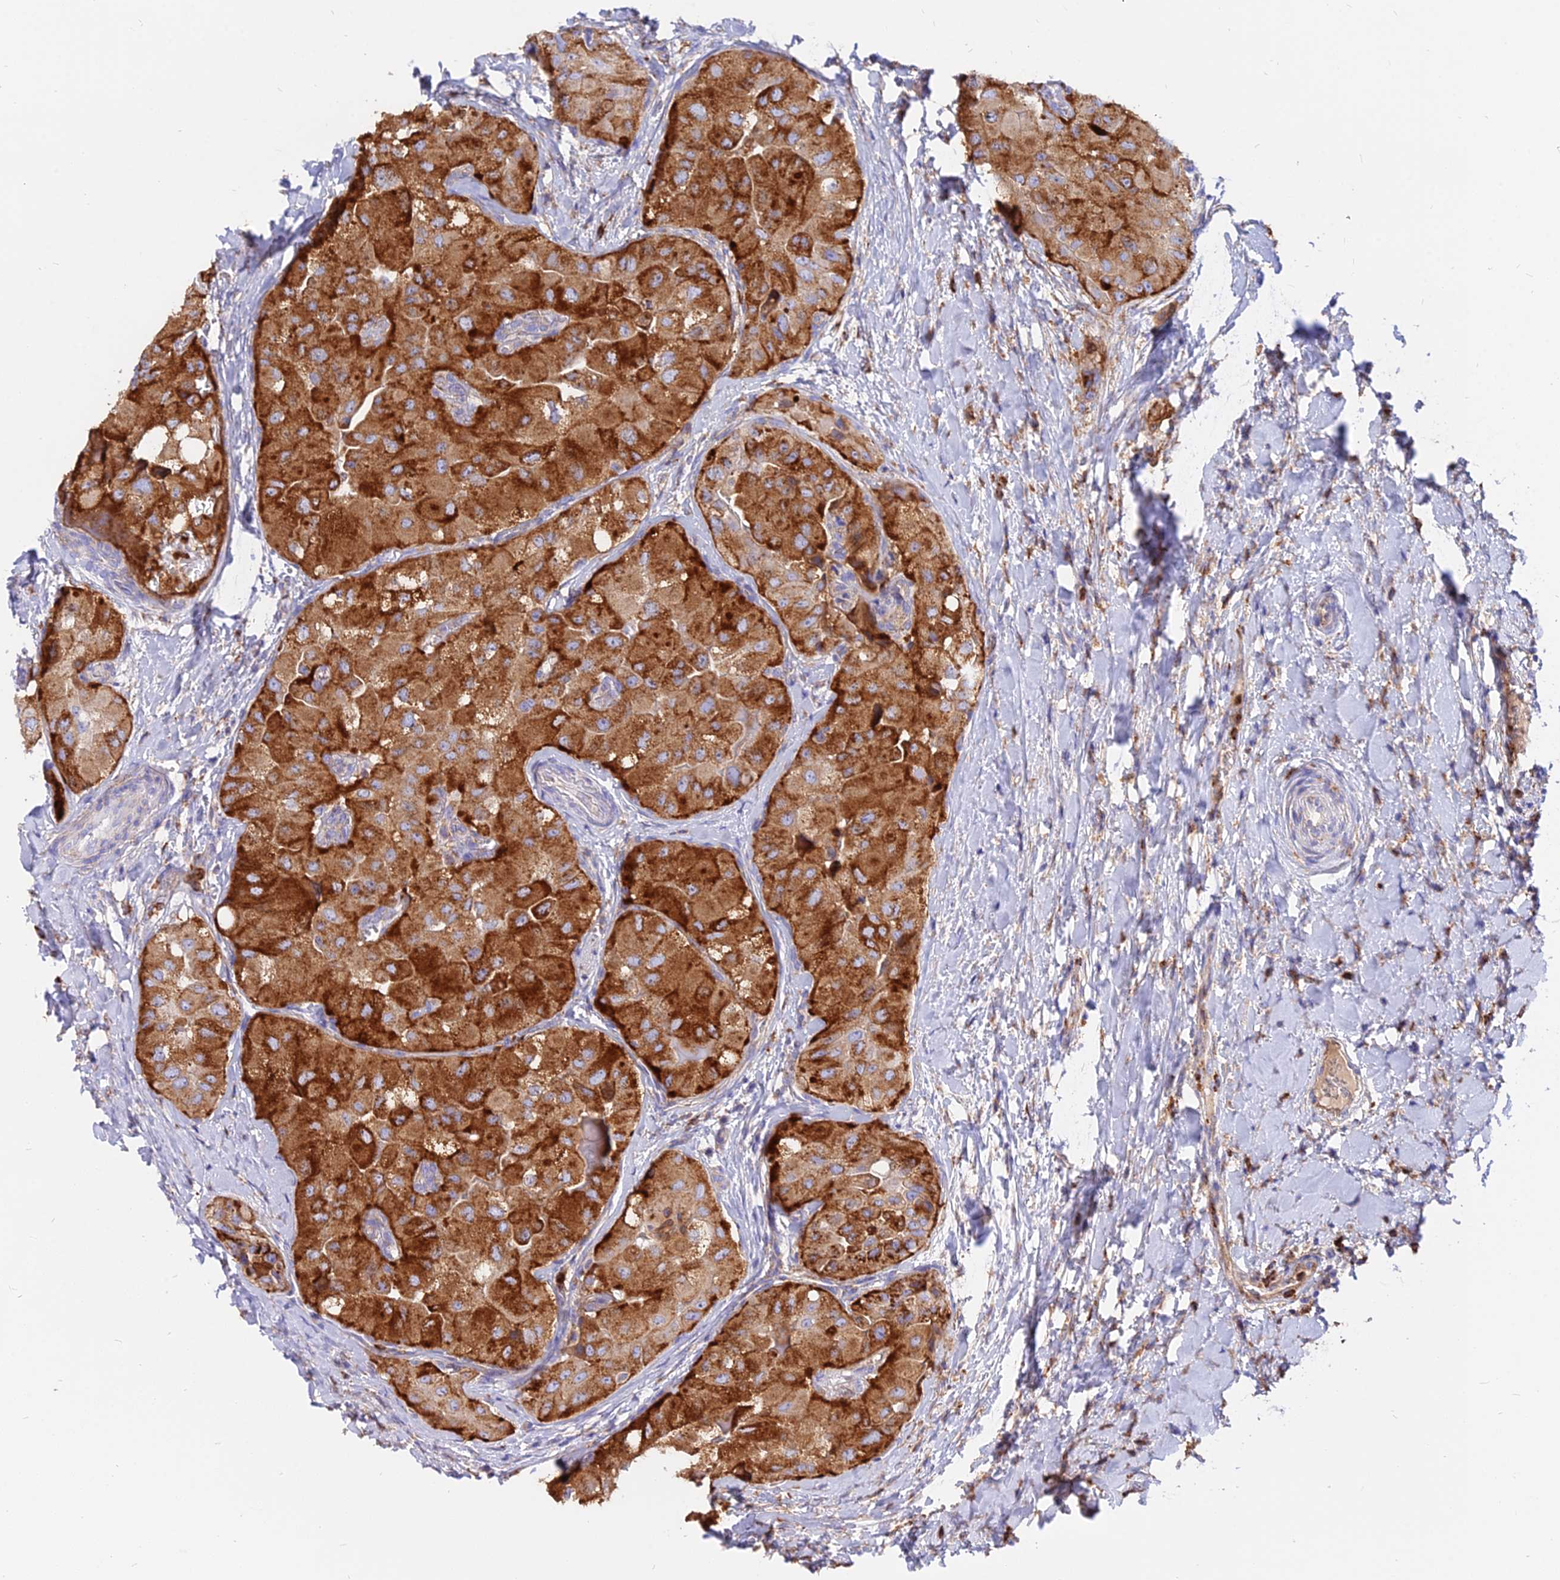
{"staining": {"intensity": "strong", "quantity": ">75%", "location": "cytoplasmic/membranous"}, "tissue": "thyroid cancer", "cell_type": "Tumor cells", "image_type": "cancer", "snomed": [{"axis": "morphology", "description": "Normal tissue, NOS"}, {"axis": "morphology", "description": "Papillary adenocarcinoma, NOS"}, {"axis": "topography", "description": "Thyroid gland"}], "caption": "Immunohistochemical staining of thyroid cancer (papillary adenocarcinoma) reveals high levels of strong cytoplasmic/membranous expression in about >75% of tumor cells. Using DAB (brown) and hematoxylin (blue) stains, captured at high magnification using brightfield microscopy.", "gene": "AGTRAP", "patient": {"sex": "female", "age": 59}}